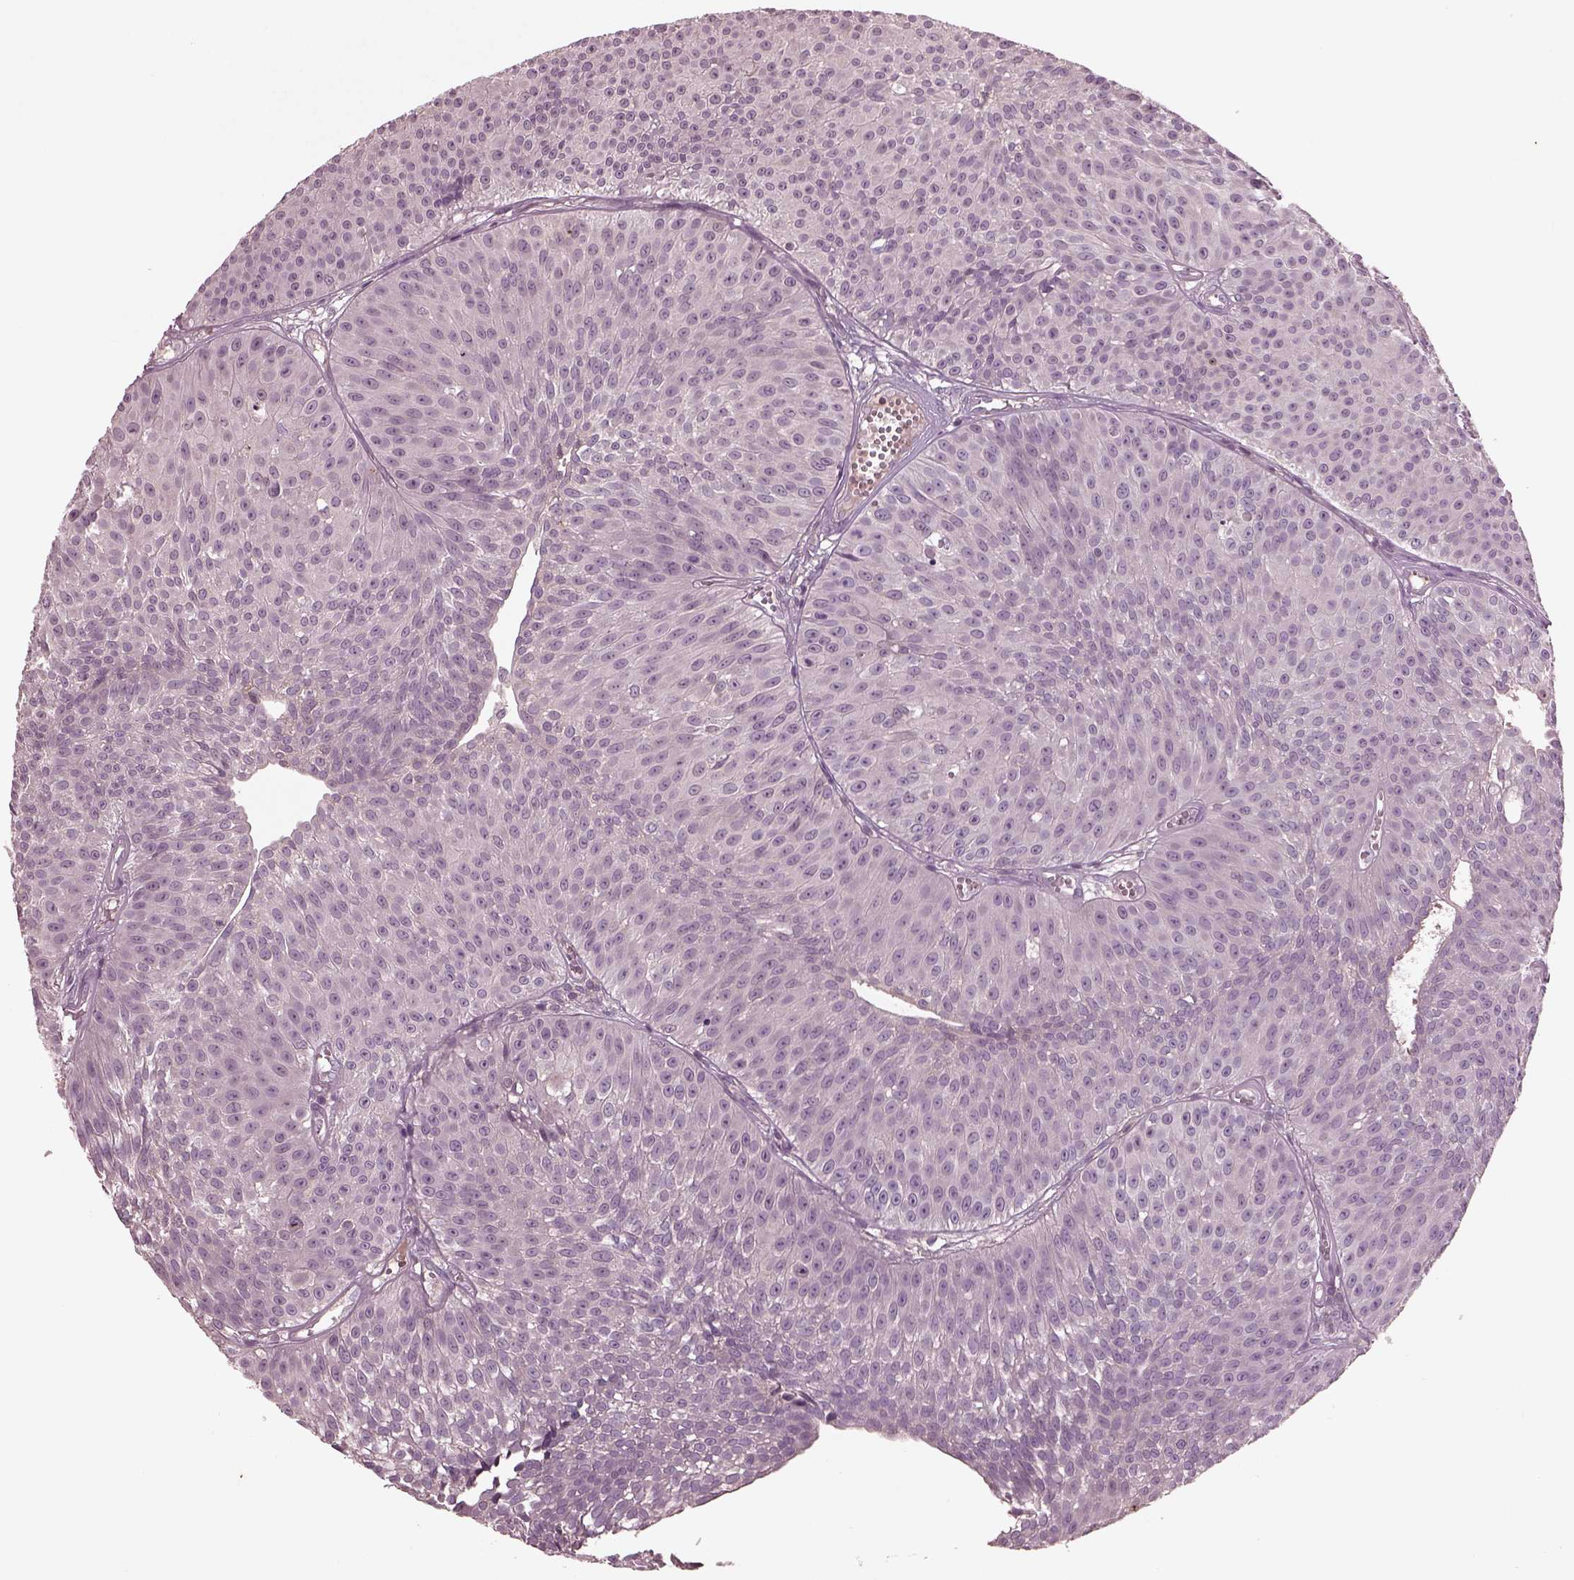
{"staining": {"intensity": "negative", "quantity": "none", "location": "none"}, "tissue": "urothelial cancer", "cell_type": "Tumor cells", "image_type": "cancer", "snomed": [{"axis": "morphology", "description": "Urothelial carcinoma, Low grade"}, {"axis": "topography", "description": "Urinary bladder"}], "caption": "Immunohistochemistry of human urothelial cancer demonstrates no positivity in tumor cells. (Immunohistochemistry, brightfield microscopy, high magnification).", "gene": "PTX4", "patient": {"sex": "male", "age": 63}}